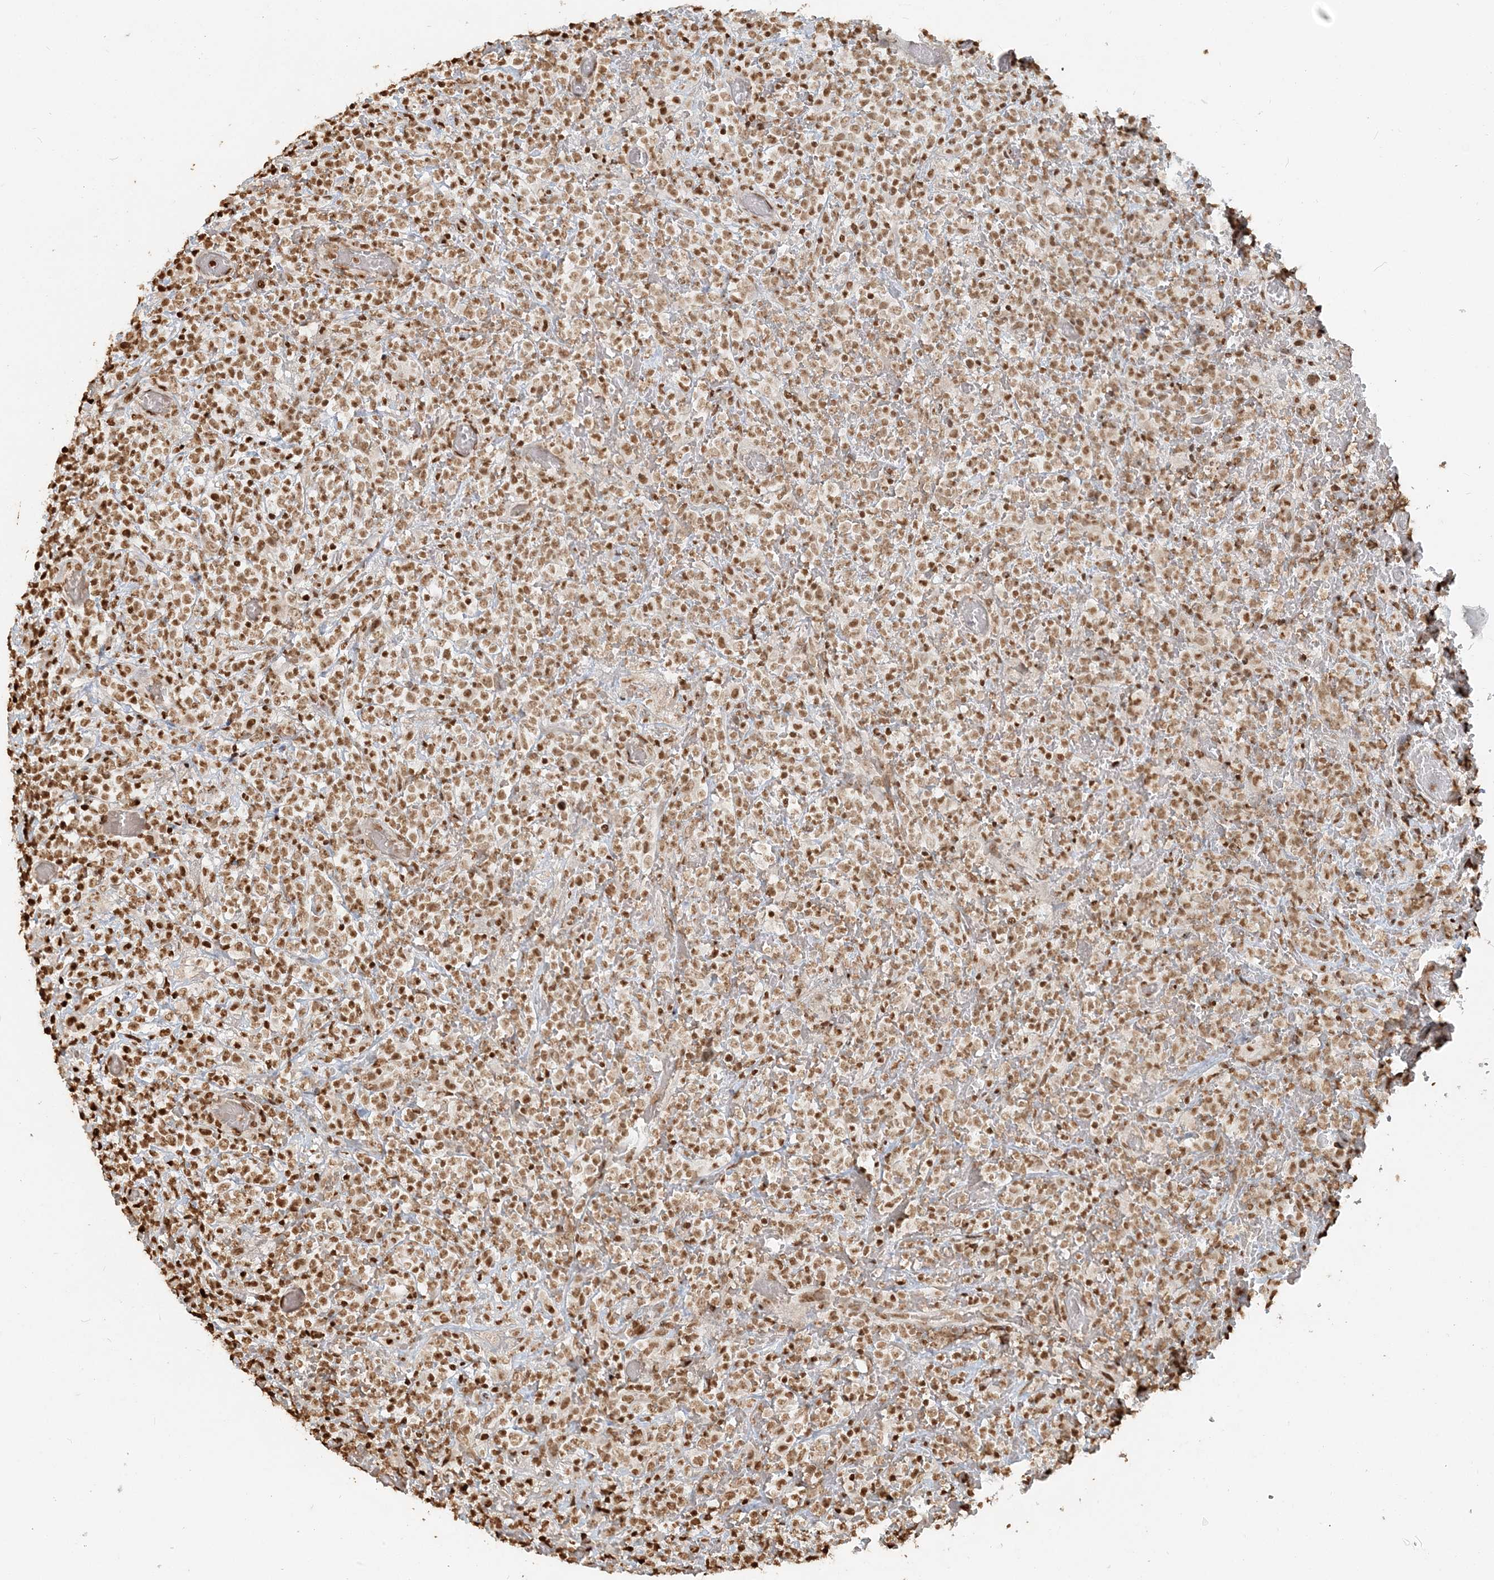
{"staining": {"intensity": "moderate", "quantity": ">75%", "location": "nuclear"}, "tissue": "lymphoma", "cell_type": "Tumor cells", "image_type": "cancer", "snomed": [{"axis": "morphology", "description": "Malignant lymphoma, non-Hodgkin's type, High grade"}, {"axis": "topography", "description": "Colon"}], "caption": "Brown immunohistochemical staining in human lymphoma reveals moderate nuclear expression in approximately >75% of tumor cells. (IHC, brightfield microscopy, high magnification).", "gene": "H3-3B", "patient": {"sex": "female", "age": 53}}